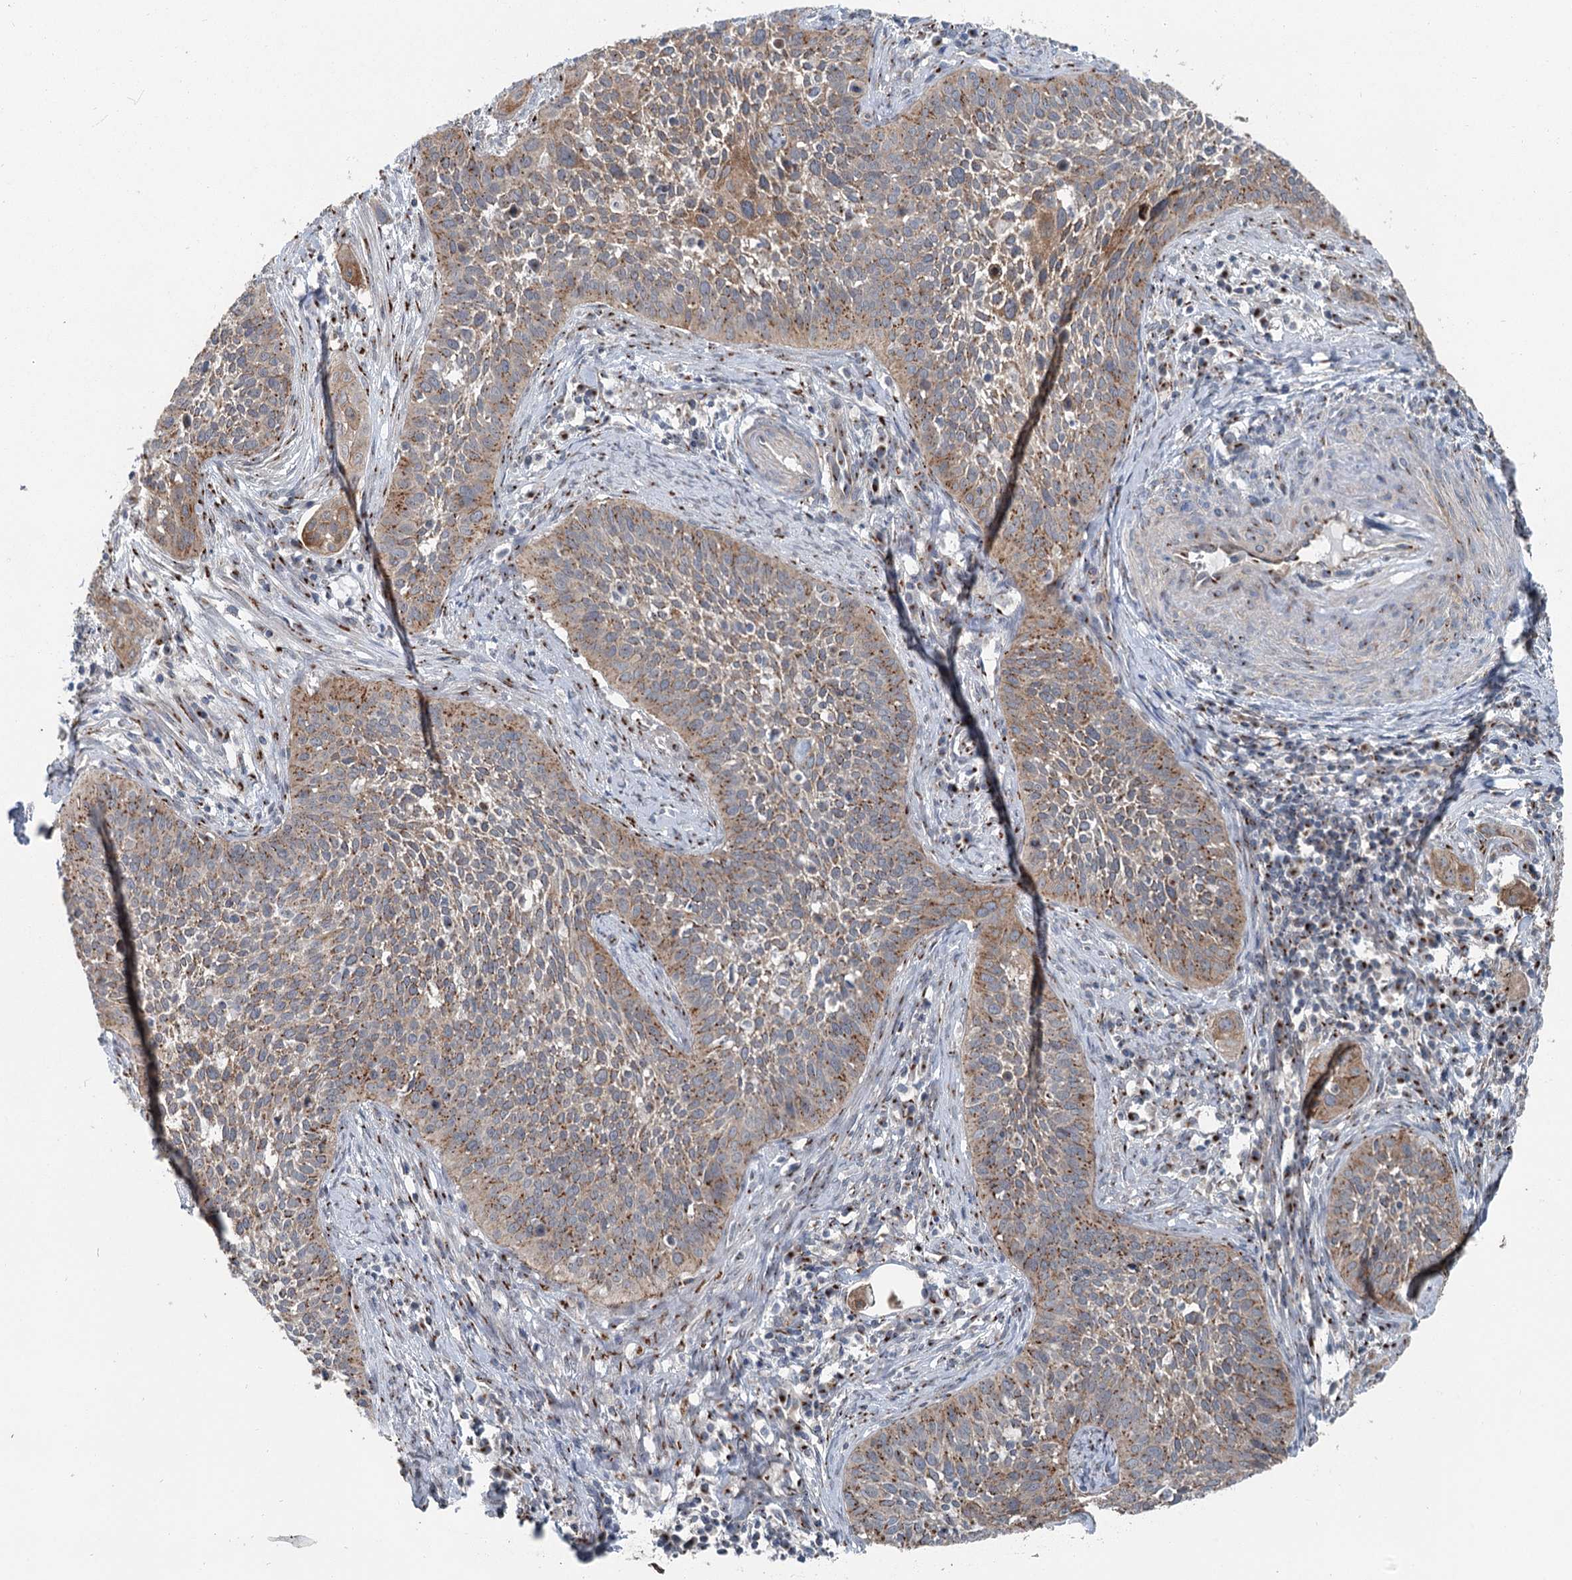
{"staining": {"intensity": "moderate", "quantity": ">75%", "location": "cytoplasmic/membranous"}, "tissue": "cervical cancer", "cell_type": "Tumor cells", "image_type": "cancer", "snomed": [{"axis": "morphology", "description": "Squamous cell carcinoma, NOS"}, {"axis": "topography", "description": "Cervix"}], "caption": "DAB immunohistochemical staining of squamous cell carcinoma (cervical) exhibits moderate cytoplasmic/membranous protein positivity in about >75% of tumor cells. The protein is stained brown, and the nuclei are stained in blue (DAB IHC with brightfield microscopy, high magnification).", "gene": "ITIH5", "patient": {"sex": "female", "age": 34}}